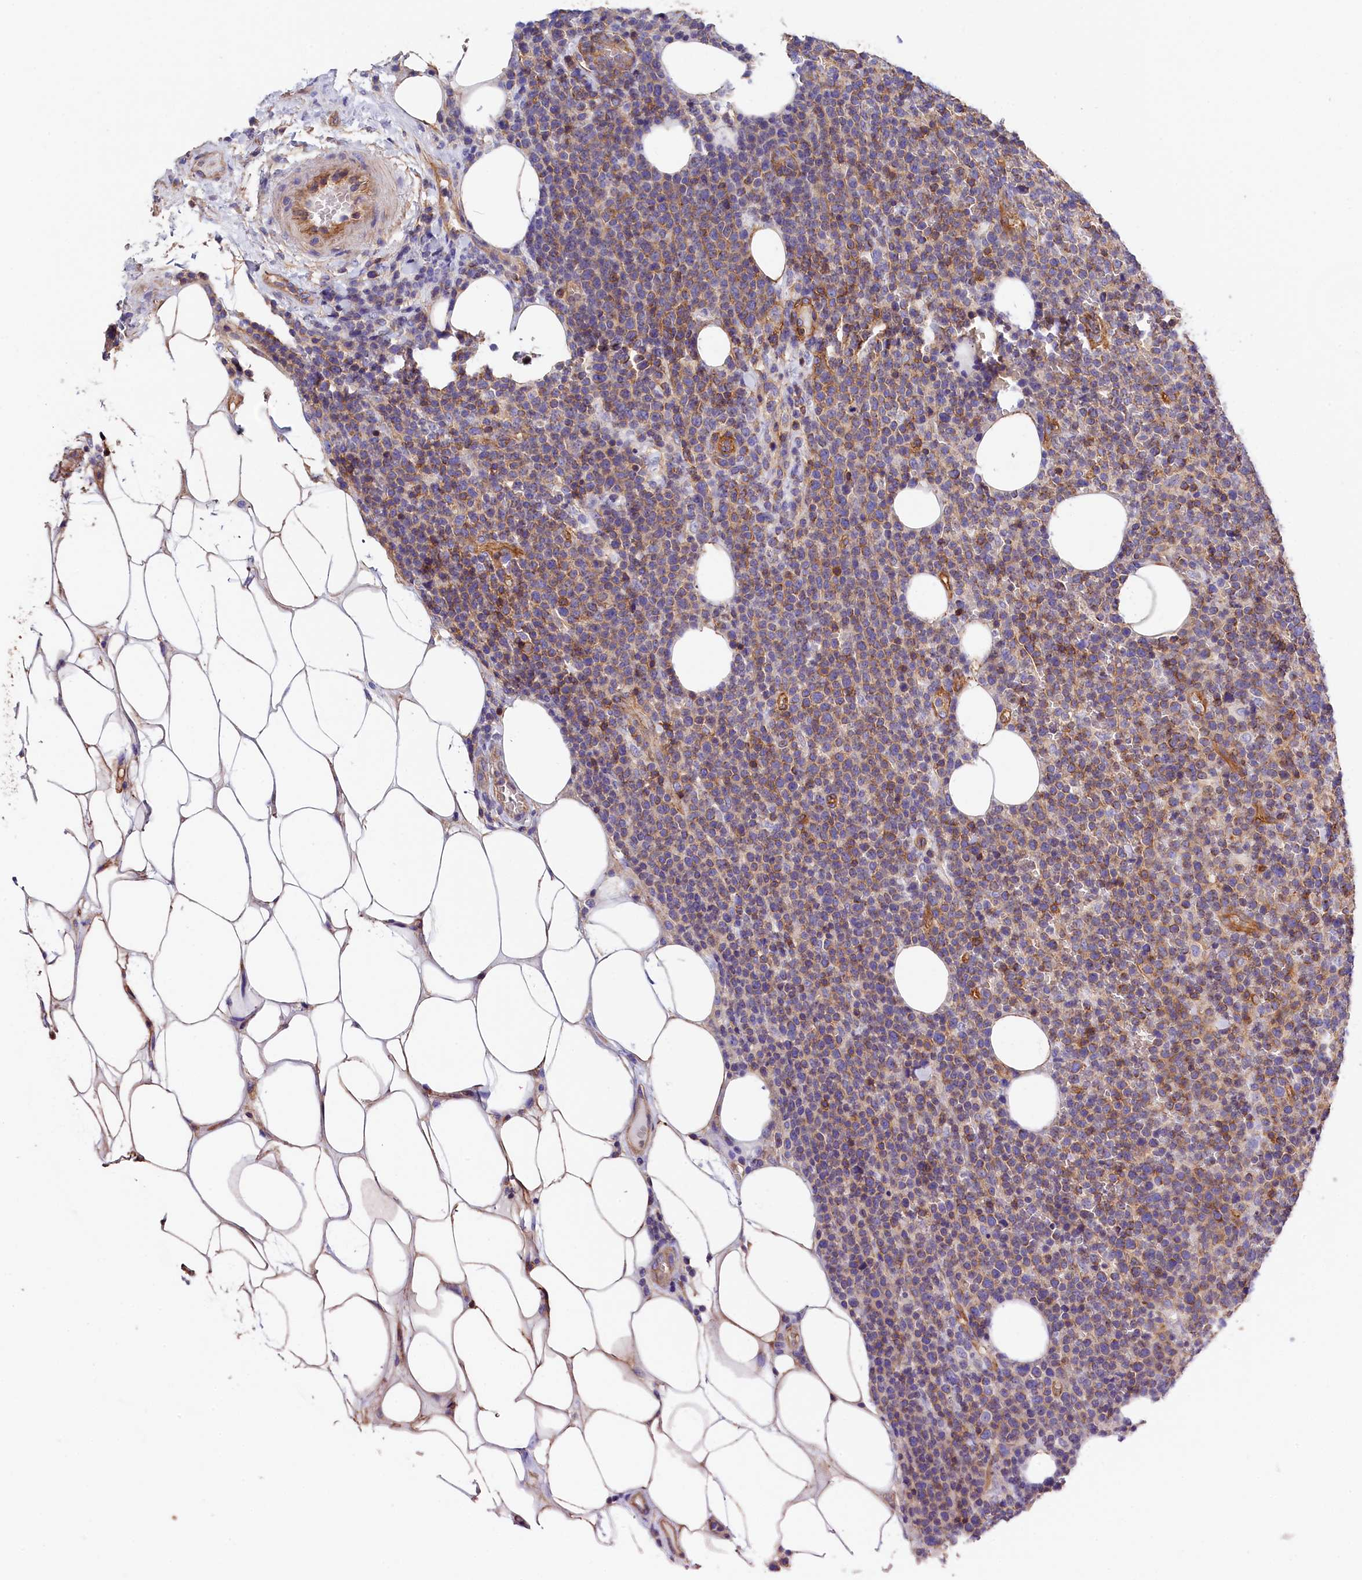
{"staining": {"intensity": "moderate", "quantity": "25%-75%", "location": "cytoplasmic/membranous"}, "tissue": "lymphoma", "cell_type": "Tumor cells", "image_type": "cancer", "snomed": [{"axis": "morphology", "description": "Malignant lymphoma, non-Hodgkin's type, High grade"}, {"axis": "topography", "description": "Lymph node"}], "caption": "Immunohistochemical staining of lymphoma exhibits medium levels of moderate cytoplasmic/membranous protein expression in approximately 25%-75% of tumor cells. The protein is stained brown, and the nuclei are stained in blue (DAB IHC with brightfield microscopy, high magnification).", "gene": "ATP2B4", "patient": {"sex": "male", "age": 61}}